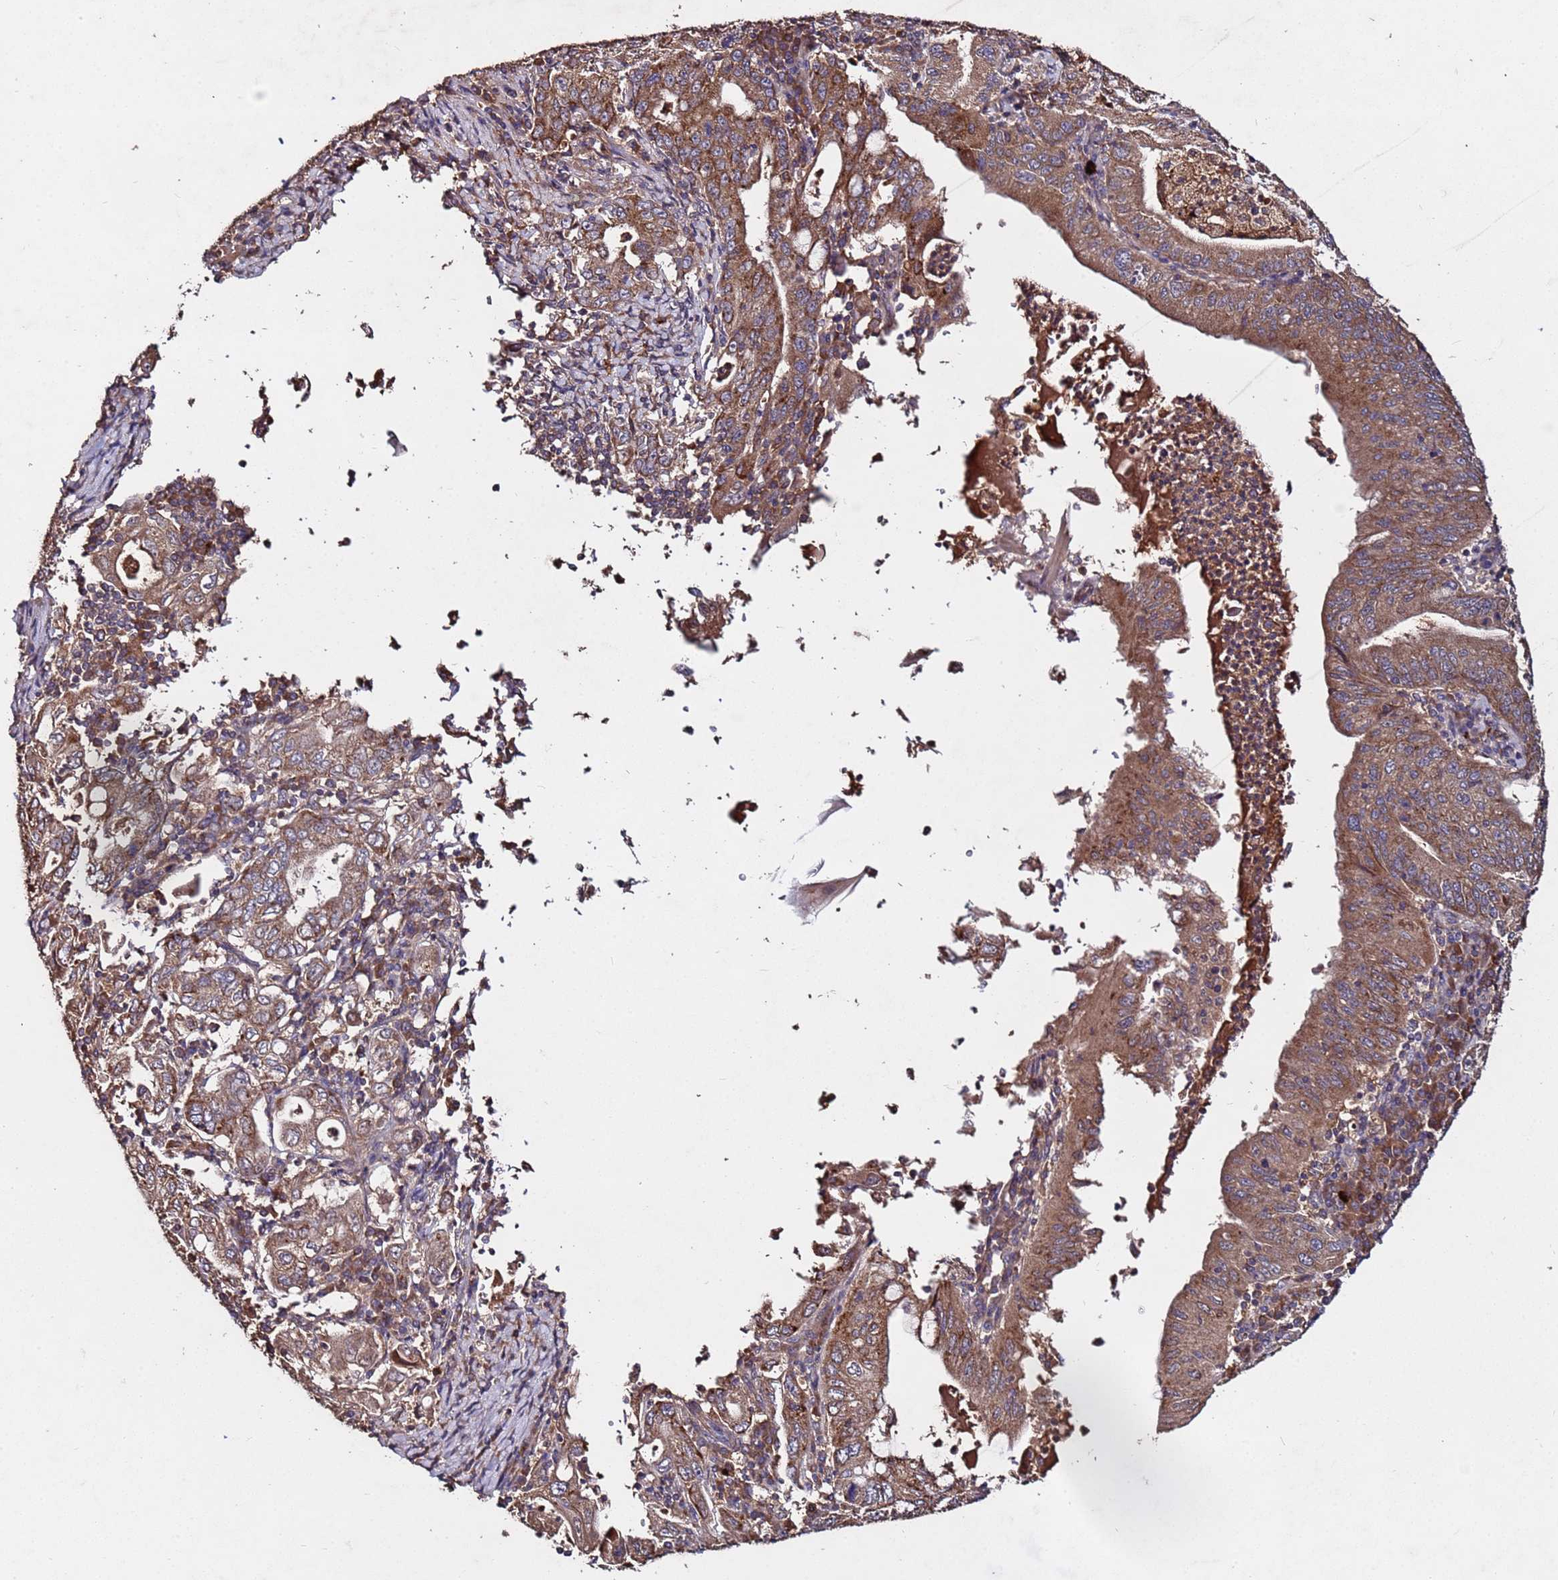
{"staining": {"intensity": "moderate", "quantity": ">75%", "location": "cytoplasmic/membranous"}, "tissue": "stomach cancer", "cell_type": "Tumor cells", "image_type": "cancer", "snomed": [{"axis": "morphology", "description": "Normal tissue, NOS"}, {"axis": "morphology", "description": "Adenocarcinoma, NOS"}, {"axis": "topography", "description": "Esophagus"}, {"axis": "topography", "description": "Stomach, upper"}, {"axis": "topography", "description": "Peripheral nerve tissue"}], "caption": "IHC staining of stomach cancer, which displays medium levels of moderate cytoplasmic/membranous expression in about >75% of tumor cells indicating moderate cytoplasmic/membranous protein expression. The staining was performed using DAB (brown) for protein detection and nuclei were counterstained in hematoxylin (blue).", "gene": "RPS15A", "patient": {"sex": "male", "age": 62}}